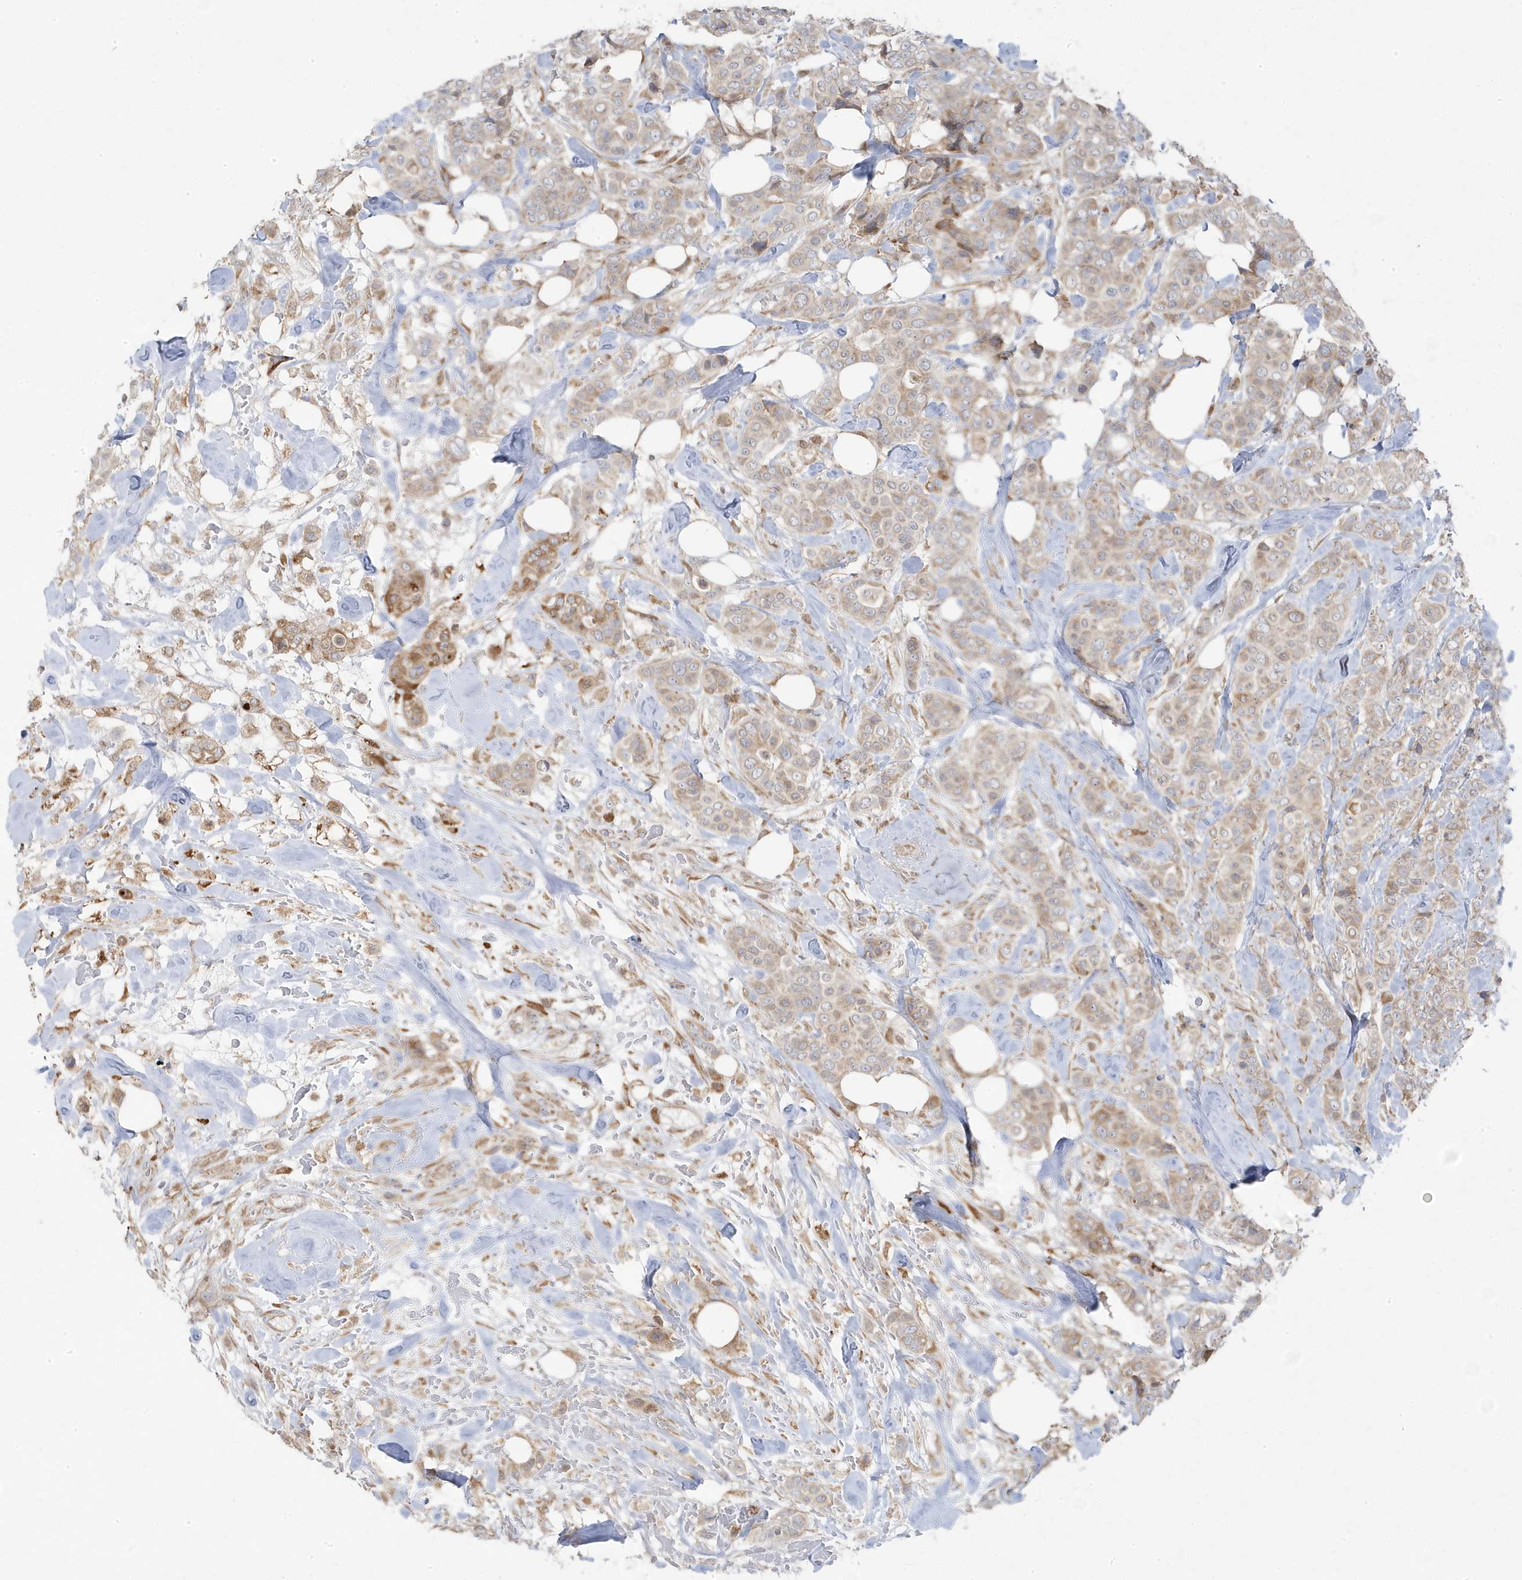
{"staining": {"intensity": "weak", "quantity": ">75%", "location": "cytoplasmic/membranous"}, "tissue": "breast cancer", "cell_type": "Tumor cells", "image_type": "cancer", "snomed": [{"axis": "morphology", "description": "Lobular carcinoma"}, {"axis": "topography", "description": "Breast"}], "caption": "Immunohistochemistry histopathology image of neoplastic tissue: human breast cancer (lobular carcinoma) stained using immunohistochemistry displays low levels of weak protein expression localized specifically in the cytoplasmic/membranous of tumor cells, appearing as a cytoplasmic/membranous brown color.", "gene": "ZNF654", "patient": {"sex": "female", "age": 51}}